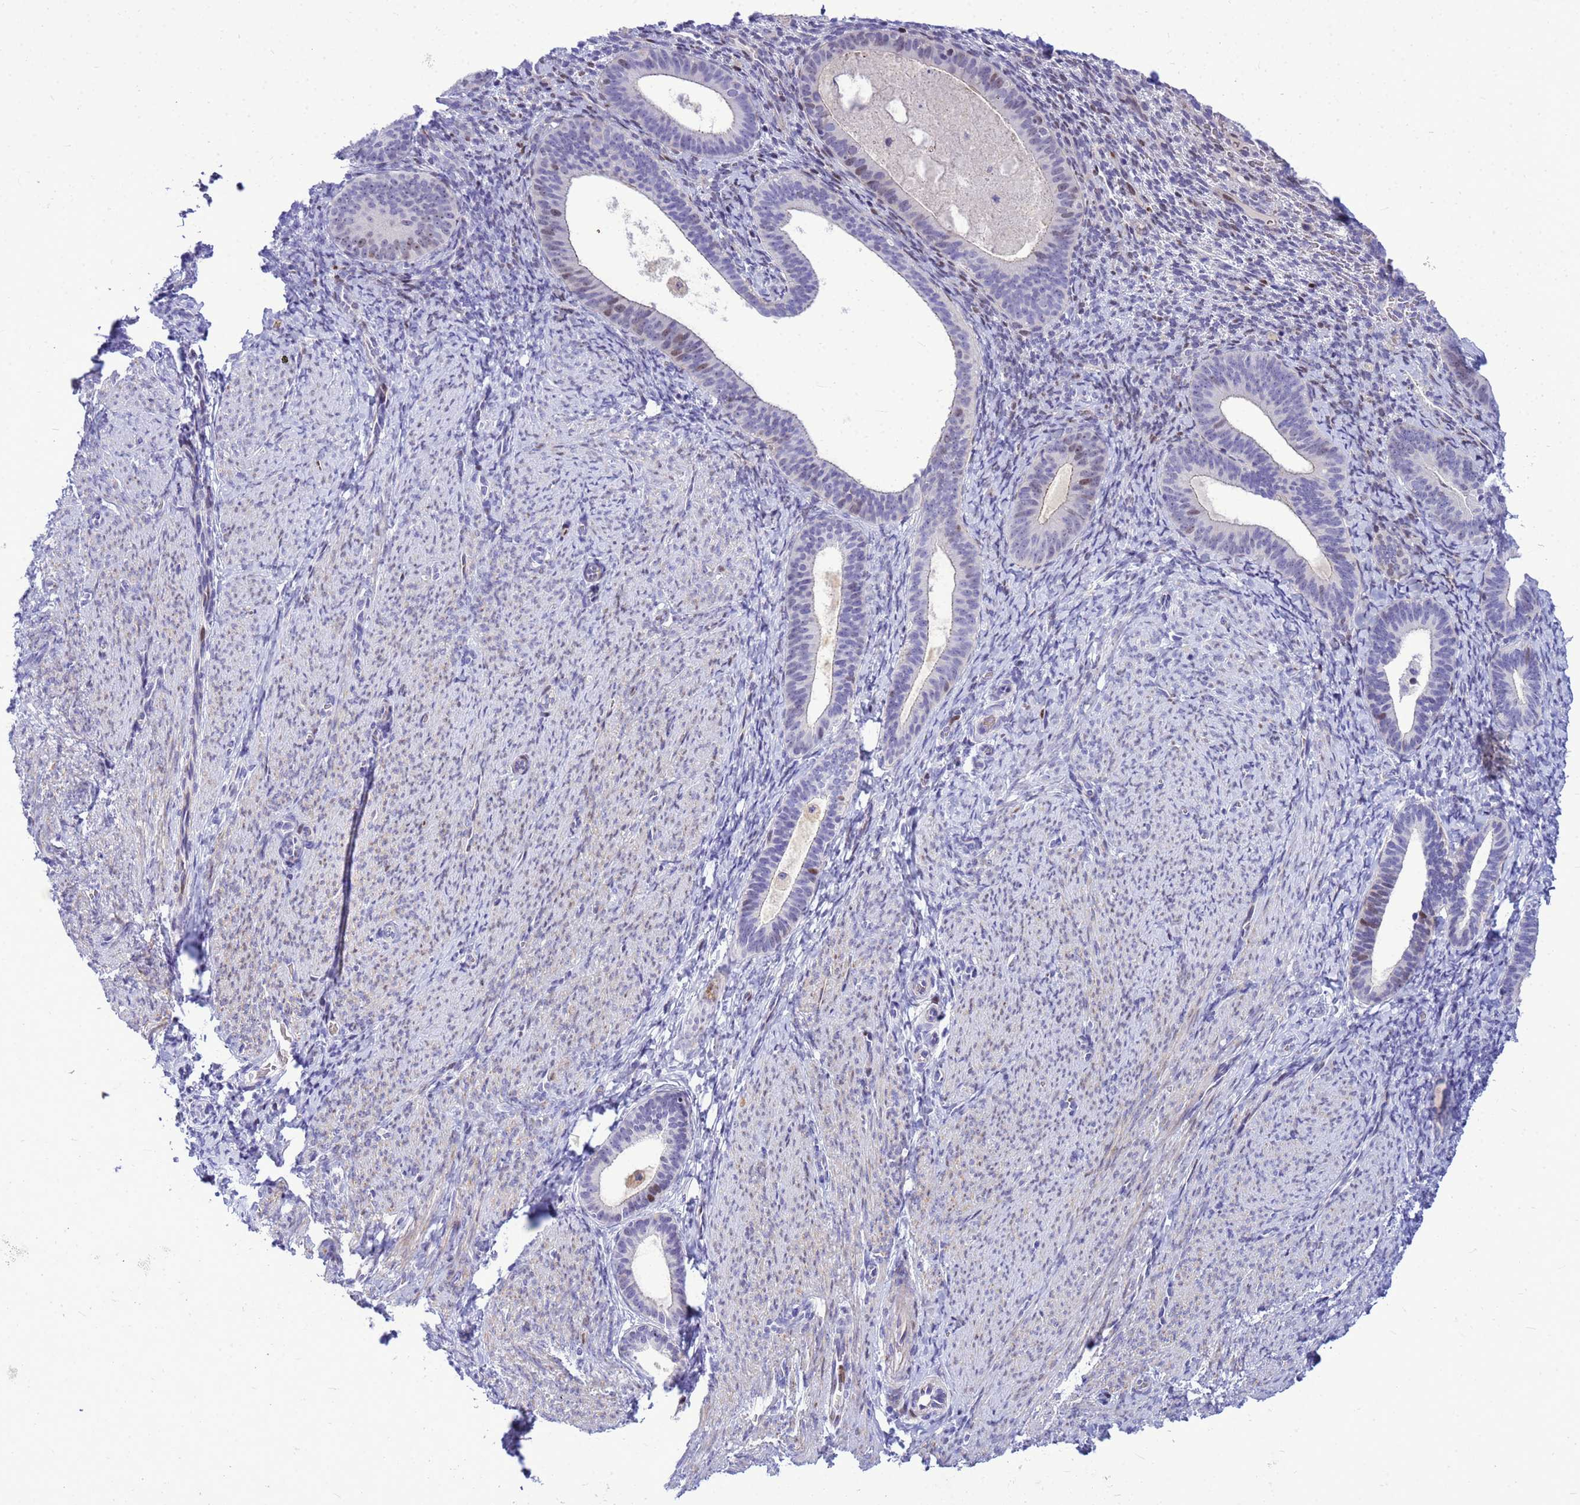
{"staining": {"intensity": "moderate", "quantity": "<25%", "location": "nuclear"}, "tissue": "endometrium", "cell_type": "Cells in endometrial stroma", "image_type": "normal", "snomed": [{"axis": "morphology", "description": "Normal tissue, NOS"}, {"axis": "topography", "description": "Endometrium"}], "caption": "A brown stain labels moderate nuclear positivity of a protein in cells in endometrial stroma of unremarkable human endometrium. Nuclei are stained in blue.", "gene": "ADAMTS7", "patient": {"sex": "female", "age": 65}}